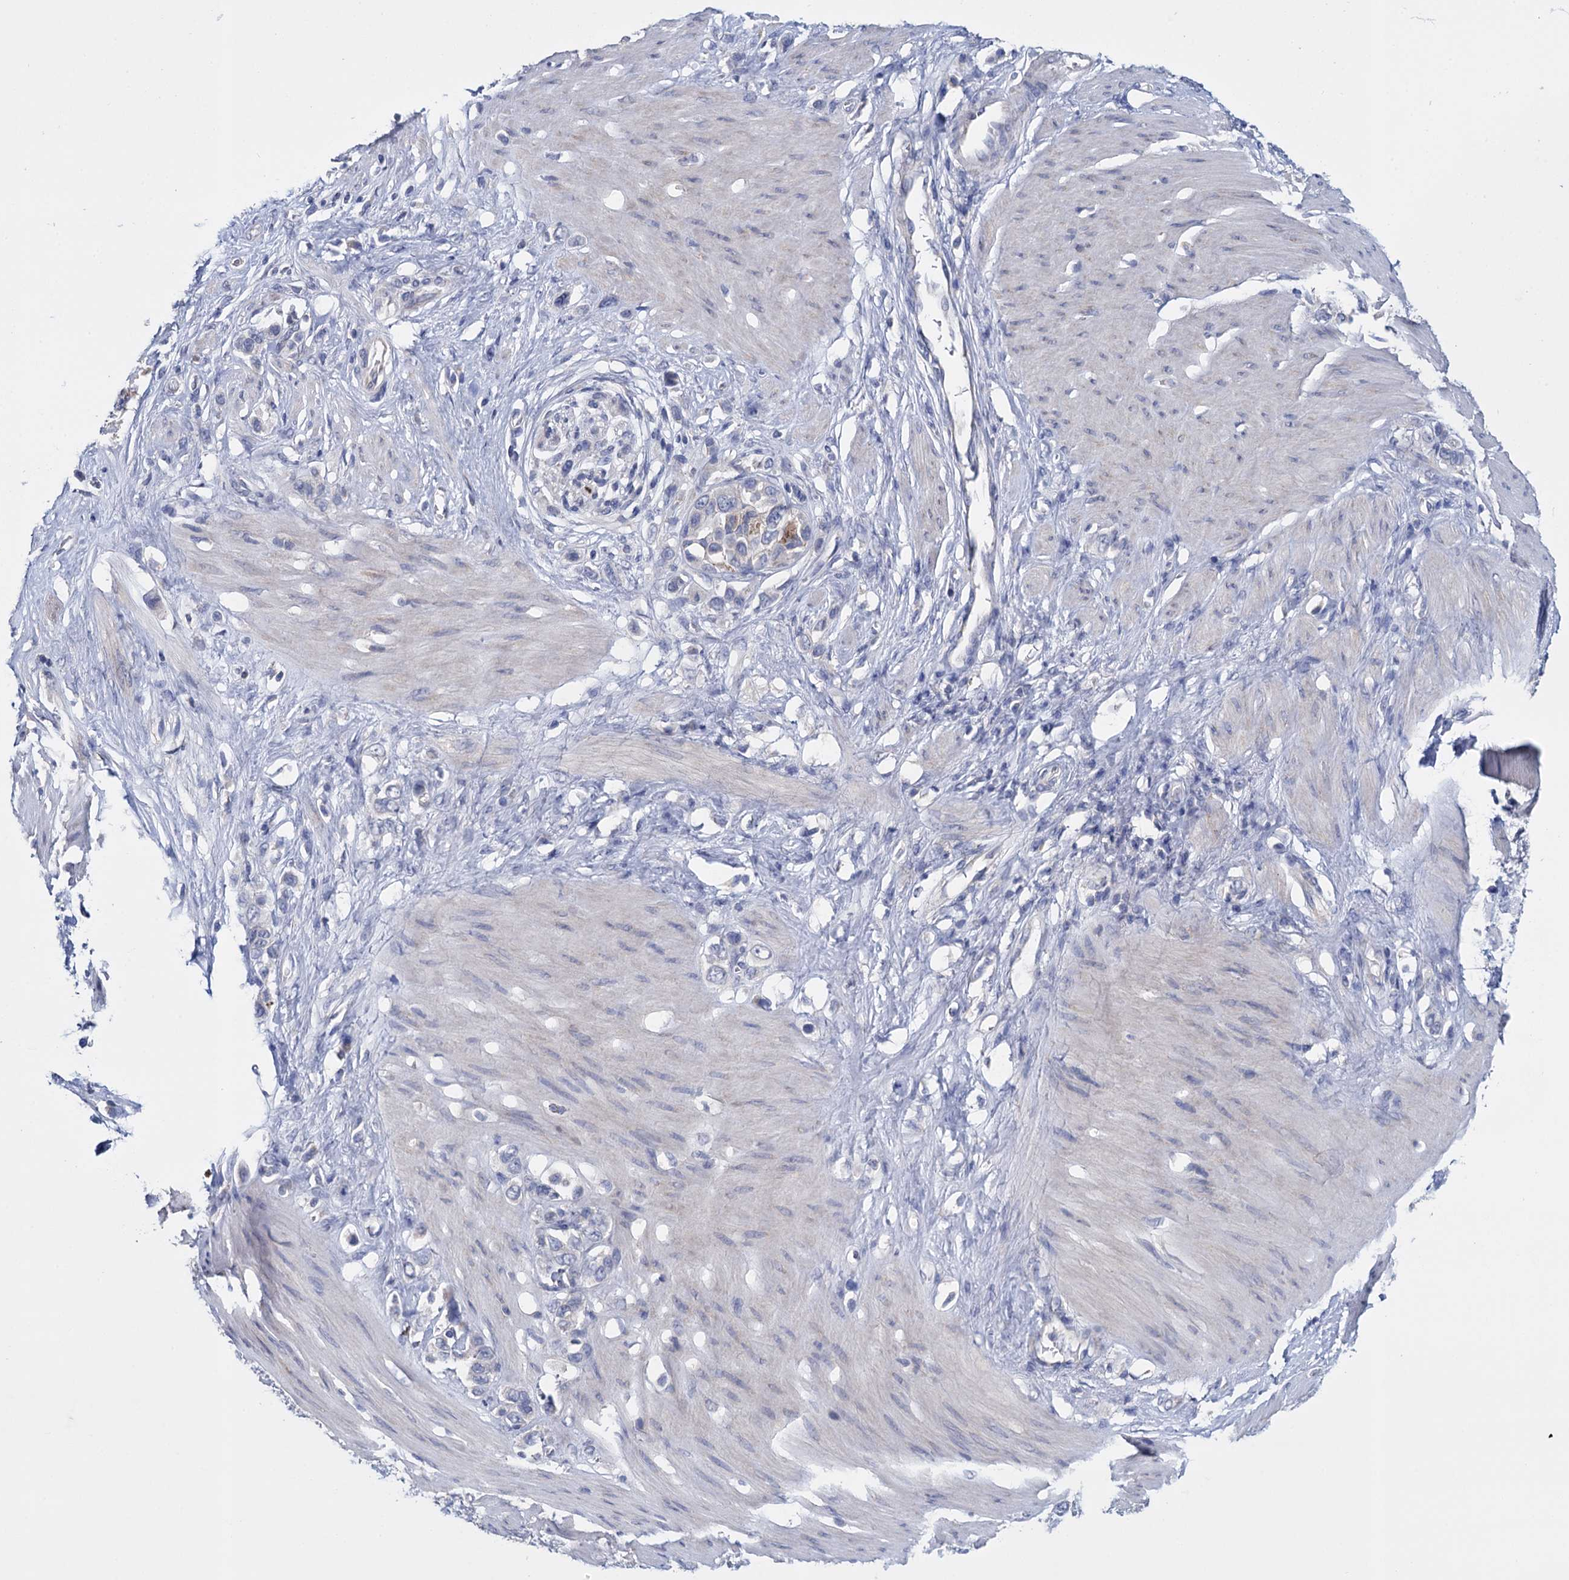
{"staining": {"intensity": "negative", "quantity": "none", "location": "none"}, "tissue": "stomach cancer", "cell_type": "Tumor cells", "image_type": "cancer", "snomed": [{"axis": "morphology", "description": "Adenocarcinoma, NOS"}, {"axis": "morphology", "description": "Adenocarcinoma, High grade"}, {"axis": "topography", "description": "Stomach, upper"}, {"axis": "topography", "description": "Stomach, lower"}], "caption": "DAB immunohistochemical staining of human stomach adenocarcinoma shows no significant staining in tumor cells.", "gene": "GSTM2", "patient": {"sex": "female", "age": 65}}